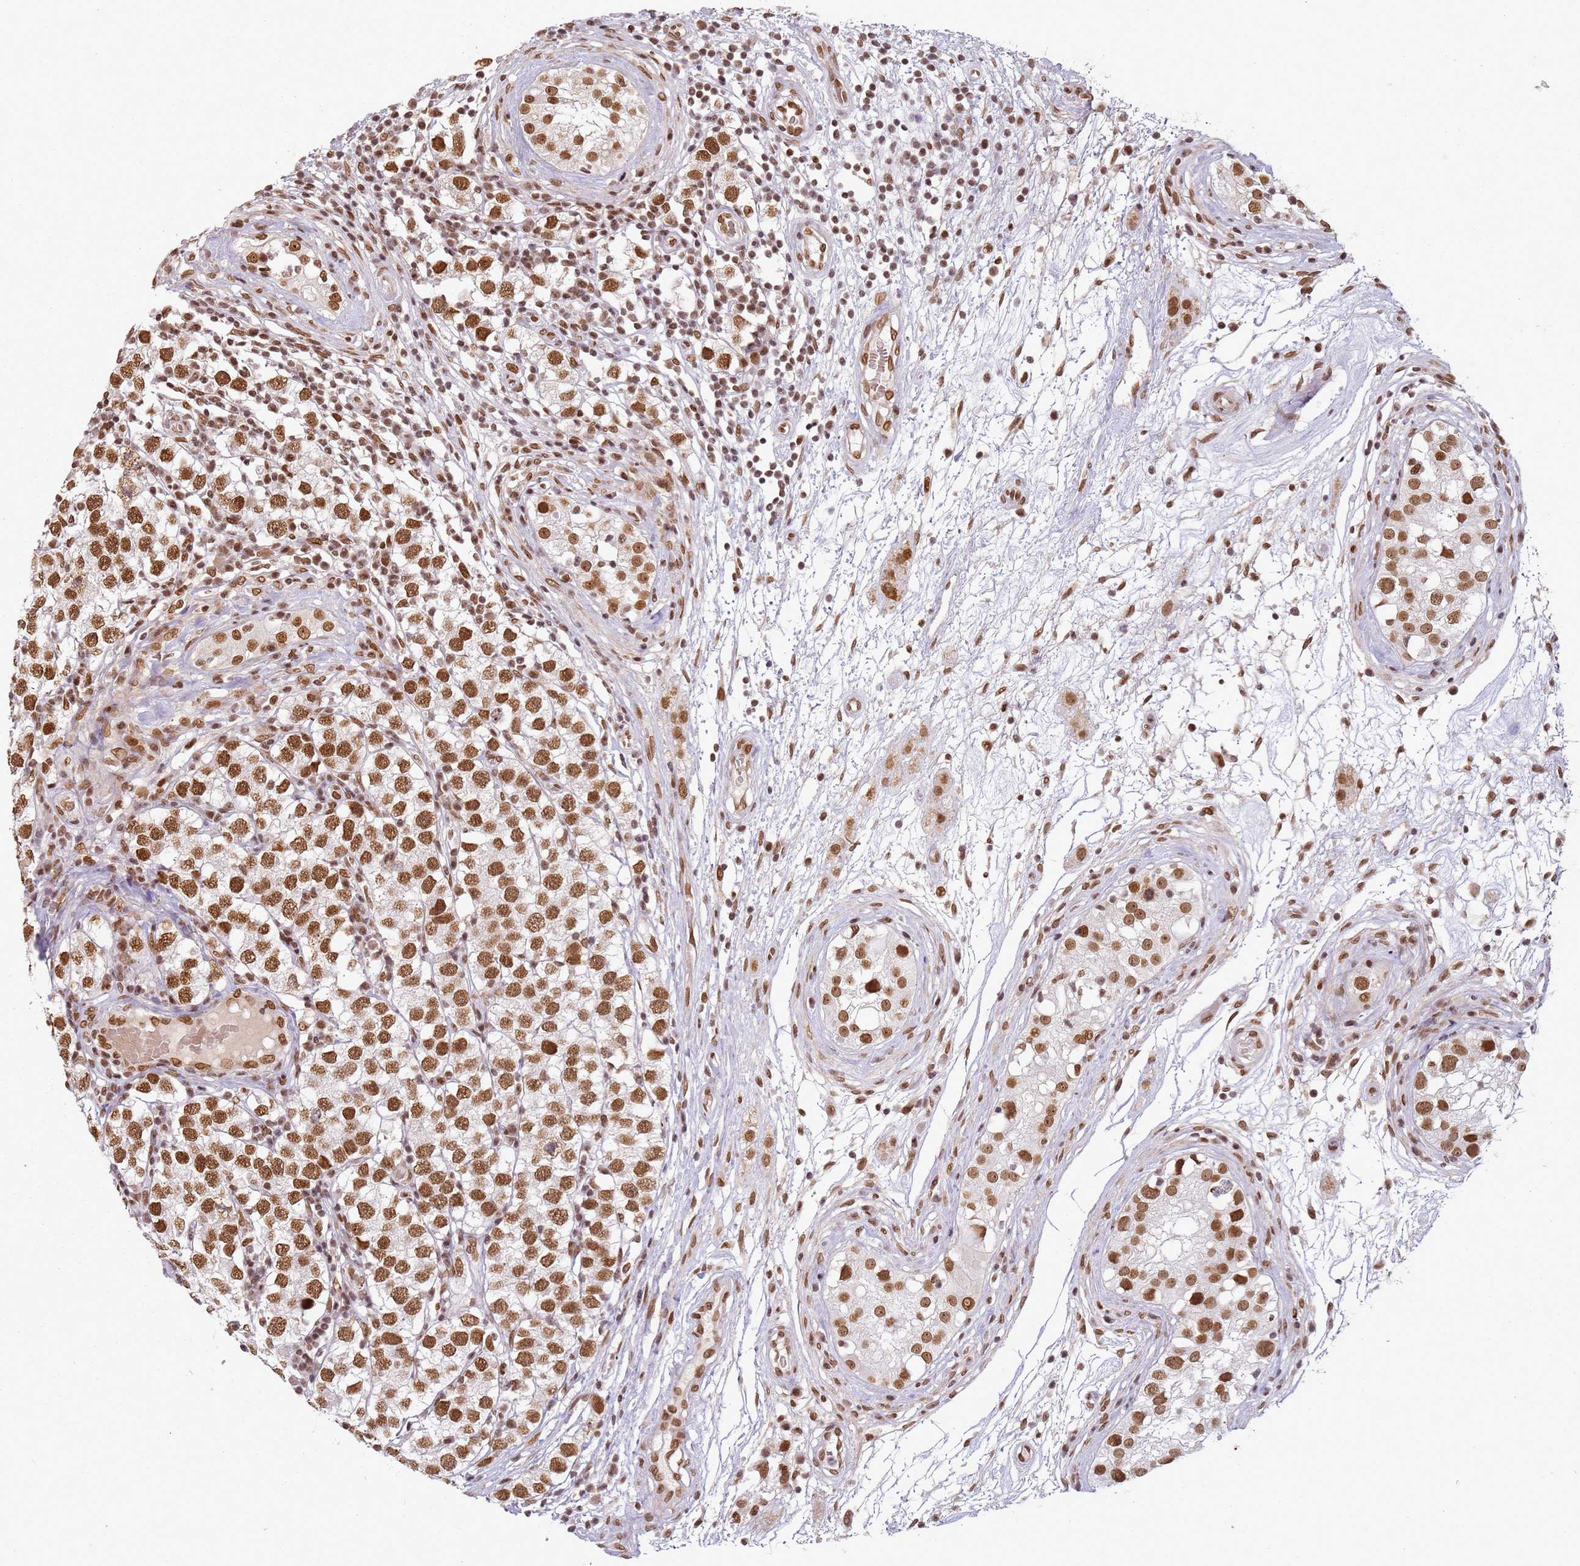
{"staining": {"intensity": "strong", "quantity": ">75%", "location": "nuclear"}, "tissue": "testis cancer", "cell_type": "Tumor cells", "image_type": "cancer", "snomed": [{"axis": "morphology", "description": "Seminoma, NOS"}, {"axis": "topography", "description": "Testis"}], "caption": "A brown stain highlights strong nuclear expression of a protein in seminoma (testis) tumor cells.", "gene": "TENT4A", "patient": {"sex": "male", "age": 34}}